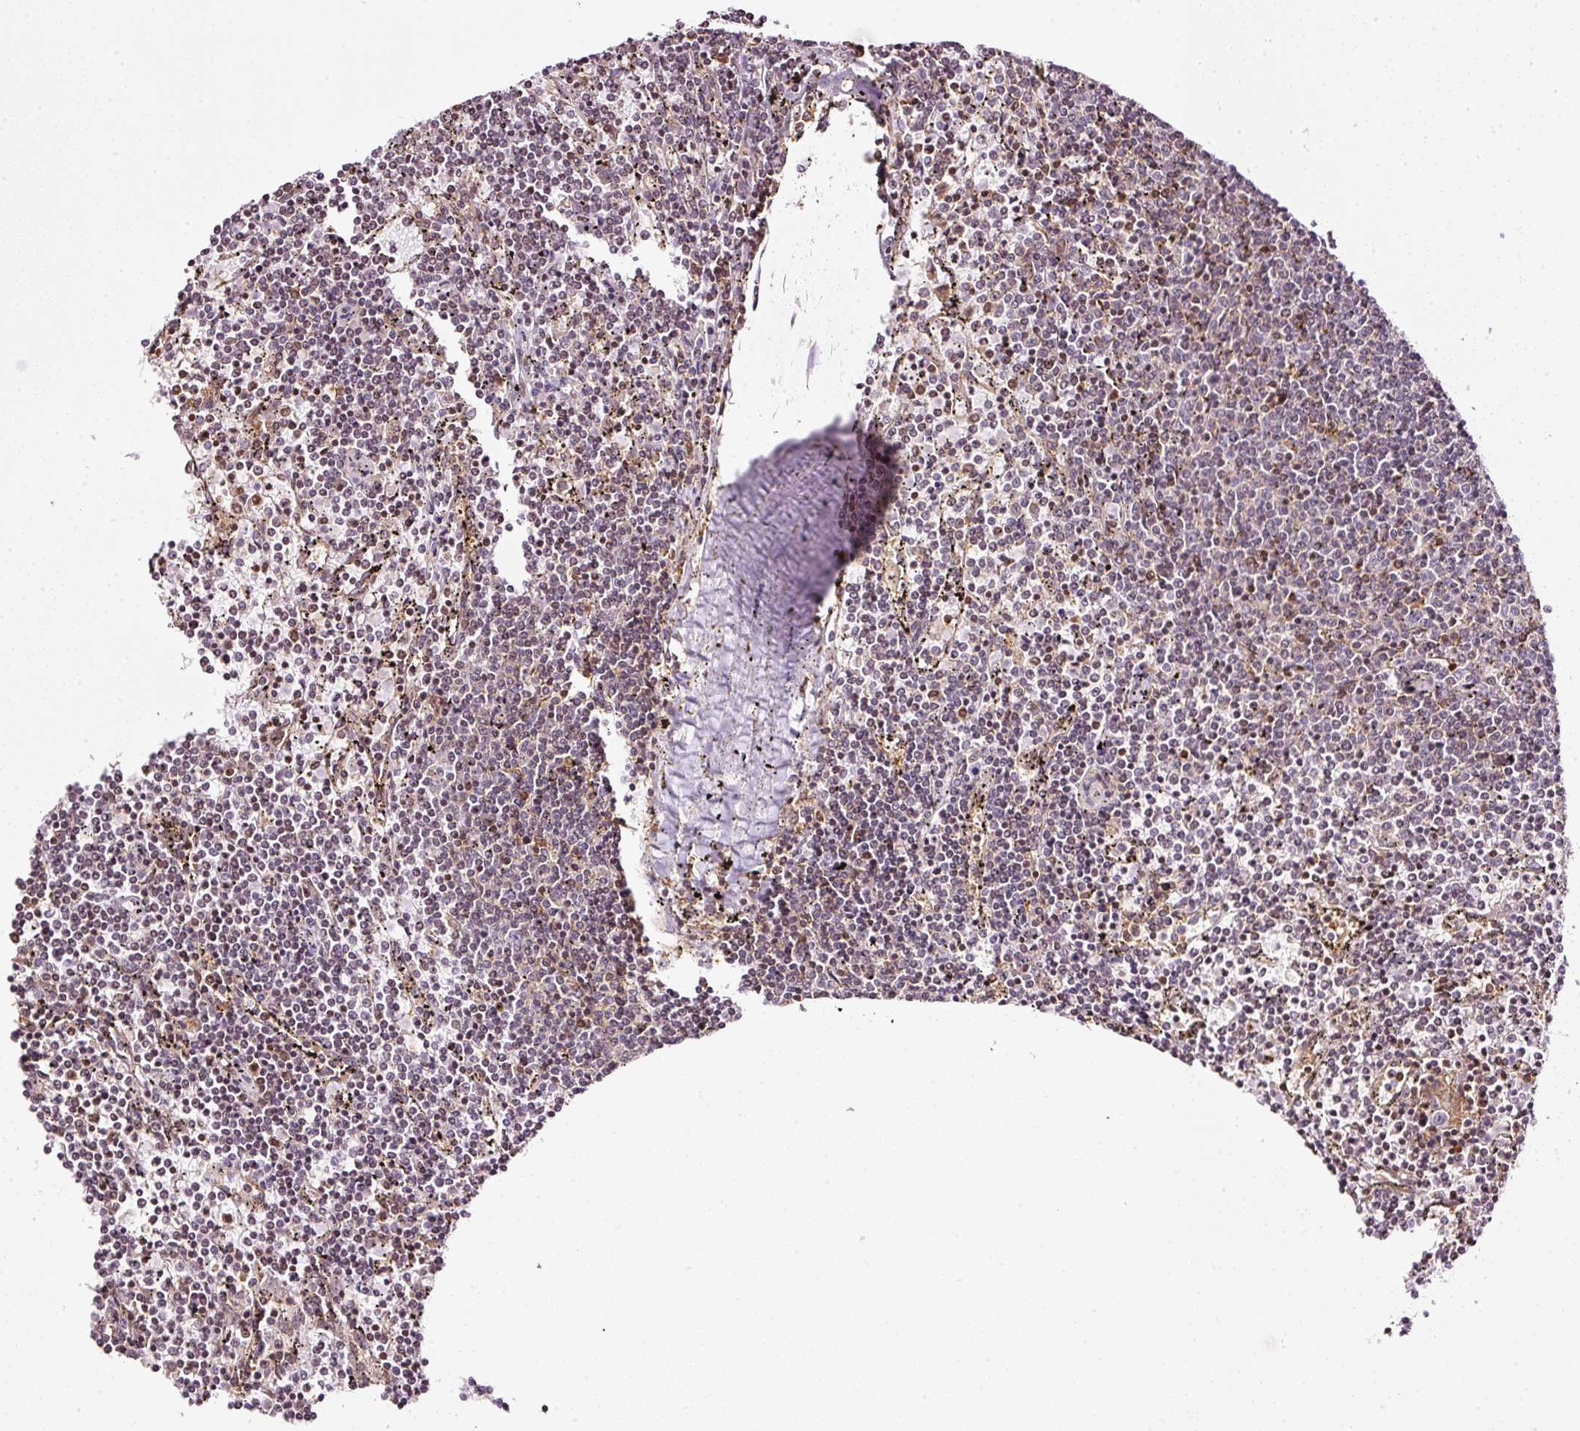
{"staining": {"intensity": "weak", "quantity": "<25%", "location": "cytoplasmic/membranous"}, "tissue": "lymphoma", "cell_type": "Tumor cells", "image_type": "cancer", "snomed": [{"axis": "morphology", "description": "Malignant lymphoma, non-Hodgkin's type, Low grade"}, {"axis": "topography", "description": "Spleen"}], "caption": "A photomicrograph of human malignant lymphoma, non-Hodgkin's type (low-grade) is negative for staining in tumor cells. The staining is performed using DAB brown chromogen with nuclei counter-stained in using hematoxylin.", "gene": "SCNM1", "patient": {"sex": "female", "age": 50}}